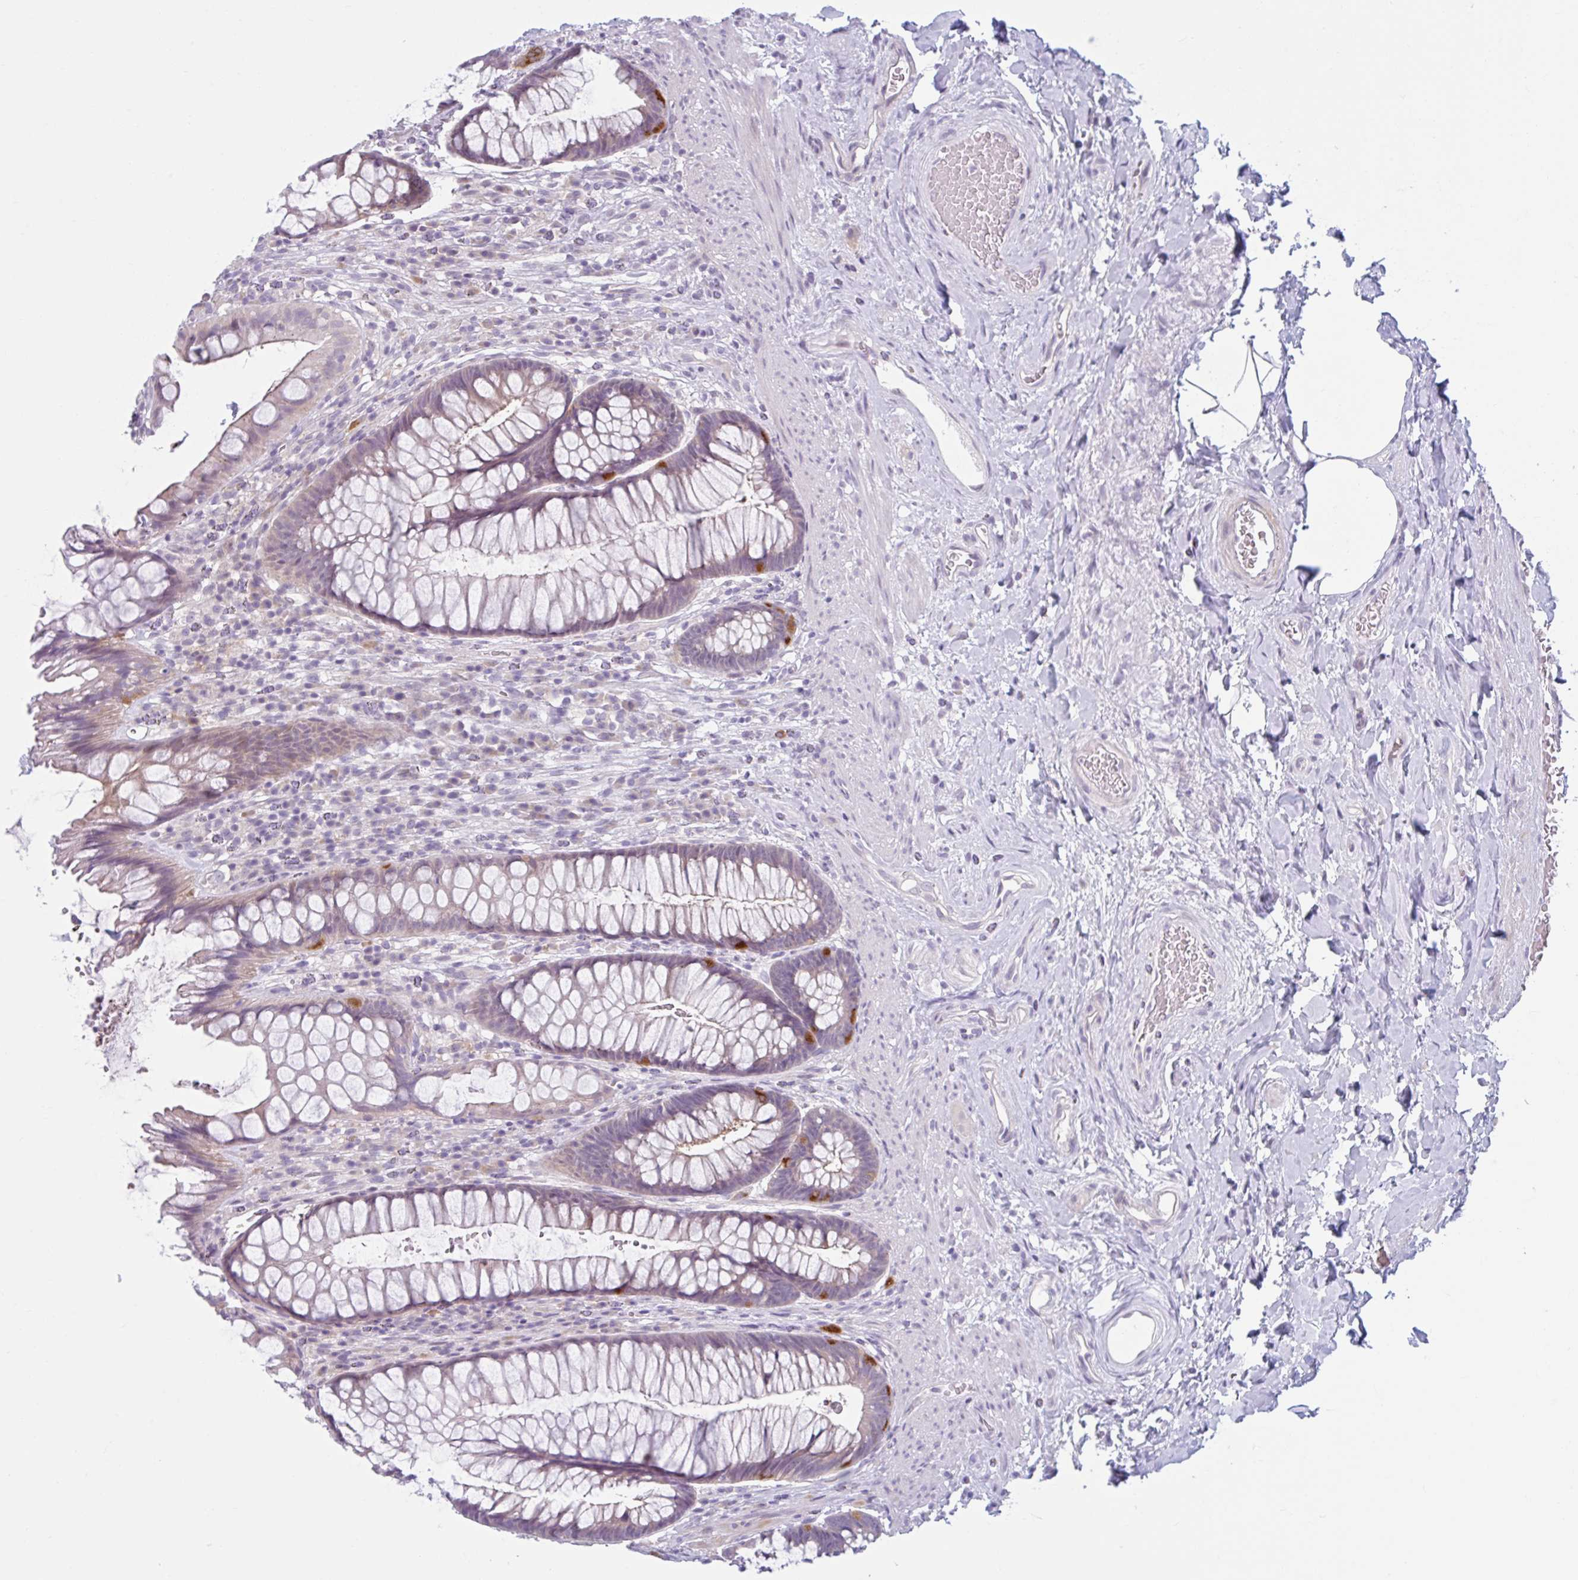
{"staining": {"intensity": "strong", "quantity": "<25%", "location": "cytoplasmic/membranous,nuclear"}, "tissue": "rectum", "cell_type": "Glandular cells", "image_type": "normal", "snomed": [{"axis": "morphology", "description": "Normal tissue, NOS"}, {"axis": "topography", "description": "Rectum"}], "caption": "Immunohistochemistry (IHC) (DAB (3,3'-diaminobenzidine)) staining of benign rectum exhibits strong cytoplasmic/membranous,nuclear protein staining in approximately <25% of glandular cells.", "gene": "FAM153A", "patient": {"sex": "male", "age": 53}}